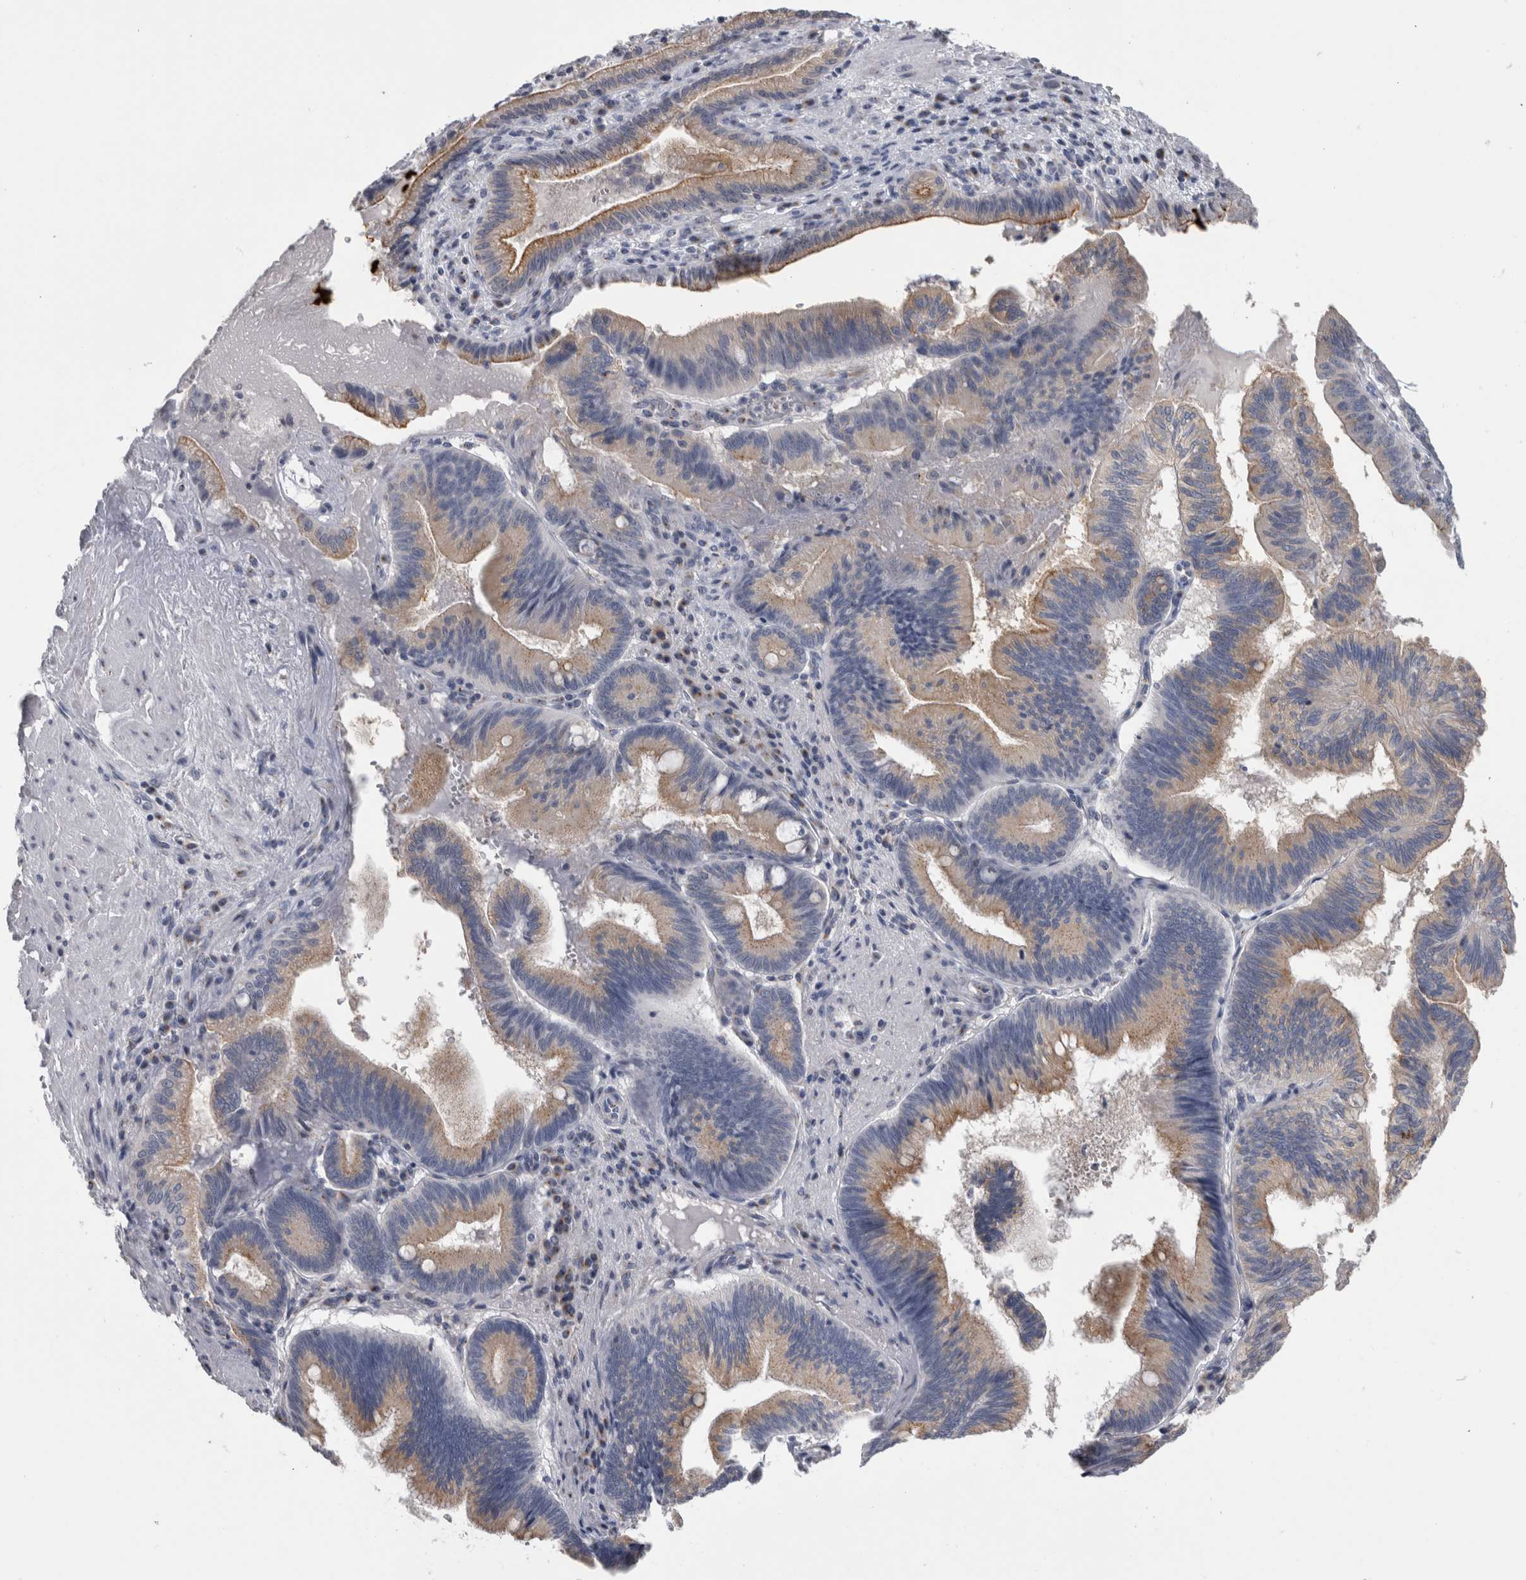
{"staining": {"intensity": "weak", "quantity": ">75%", "location": "cytoplasmic/membranous"}, "tissue": "pancreatic cancer", "cell_type": "Tumor cells", "image_type": "cancer", "snomed": [{"axis": "morphology", "description": "Adenocarcinoma, NOS"}, {"axis": "topography", "description": "Pancreas"}], "caption": "High-magnification brightfield microscopy of pancreatic cancer (adenocarcinoma) stained with DAB (brown) and counterstained with hematoxylin (blue). tumor cells exhibit weak cytoplasmic/membranous positivity is appreciated in approximately>75% of cells. (DAB IHC, brown staining for protein, blue staining for nuclei).", "gene": "AKAP9", "patient": {"sex": "male", "age": 82}}